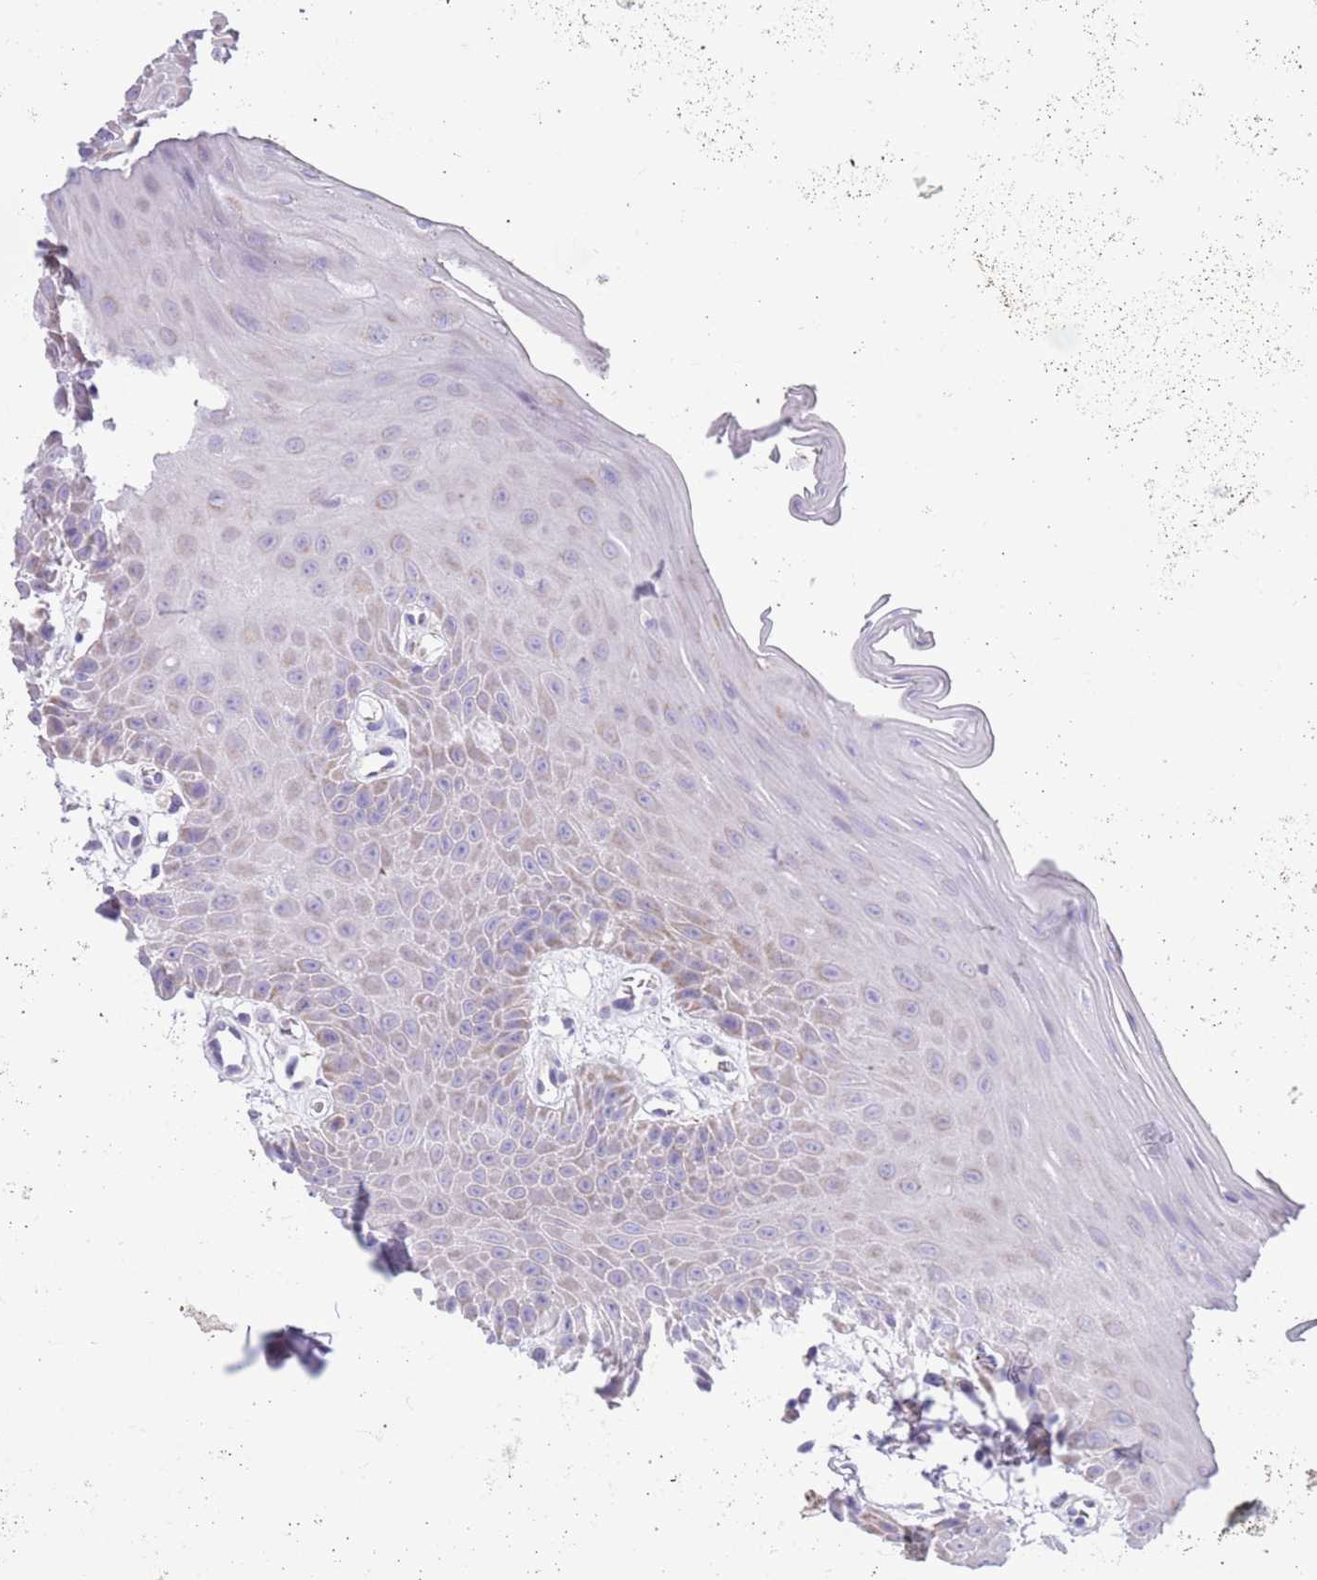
{"staining": {"intensity": "negative", "quantity": "none", "location": "none"}, "tissue": "oral mucosa", "cell_type": "Squamous epithelial cells", "image_type": "normal", "snomed": [{"axis": "morphology", "description": "Normal tissue, NOS"}, {"axis": "topography", "description": "Oral tissue"}, {"axis": "topography", "description": "Tounge, NOS"}], "caption": "Immunohistochemistry (IHC) histopathology image of unremarkable oral mucosa: human oral mucosa stained with DAB (3,3'-diaminobenzidine) displays no significant protein expression in squamous epithelial cells. (Brightfield microscopy of DAB immunohistochemistry (IHC) at high magnification).", "gene": "MOCOS", "patient": {"sex": "female", "age": 59}}